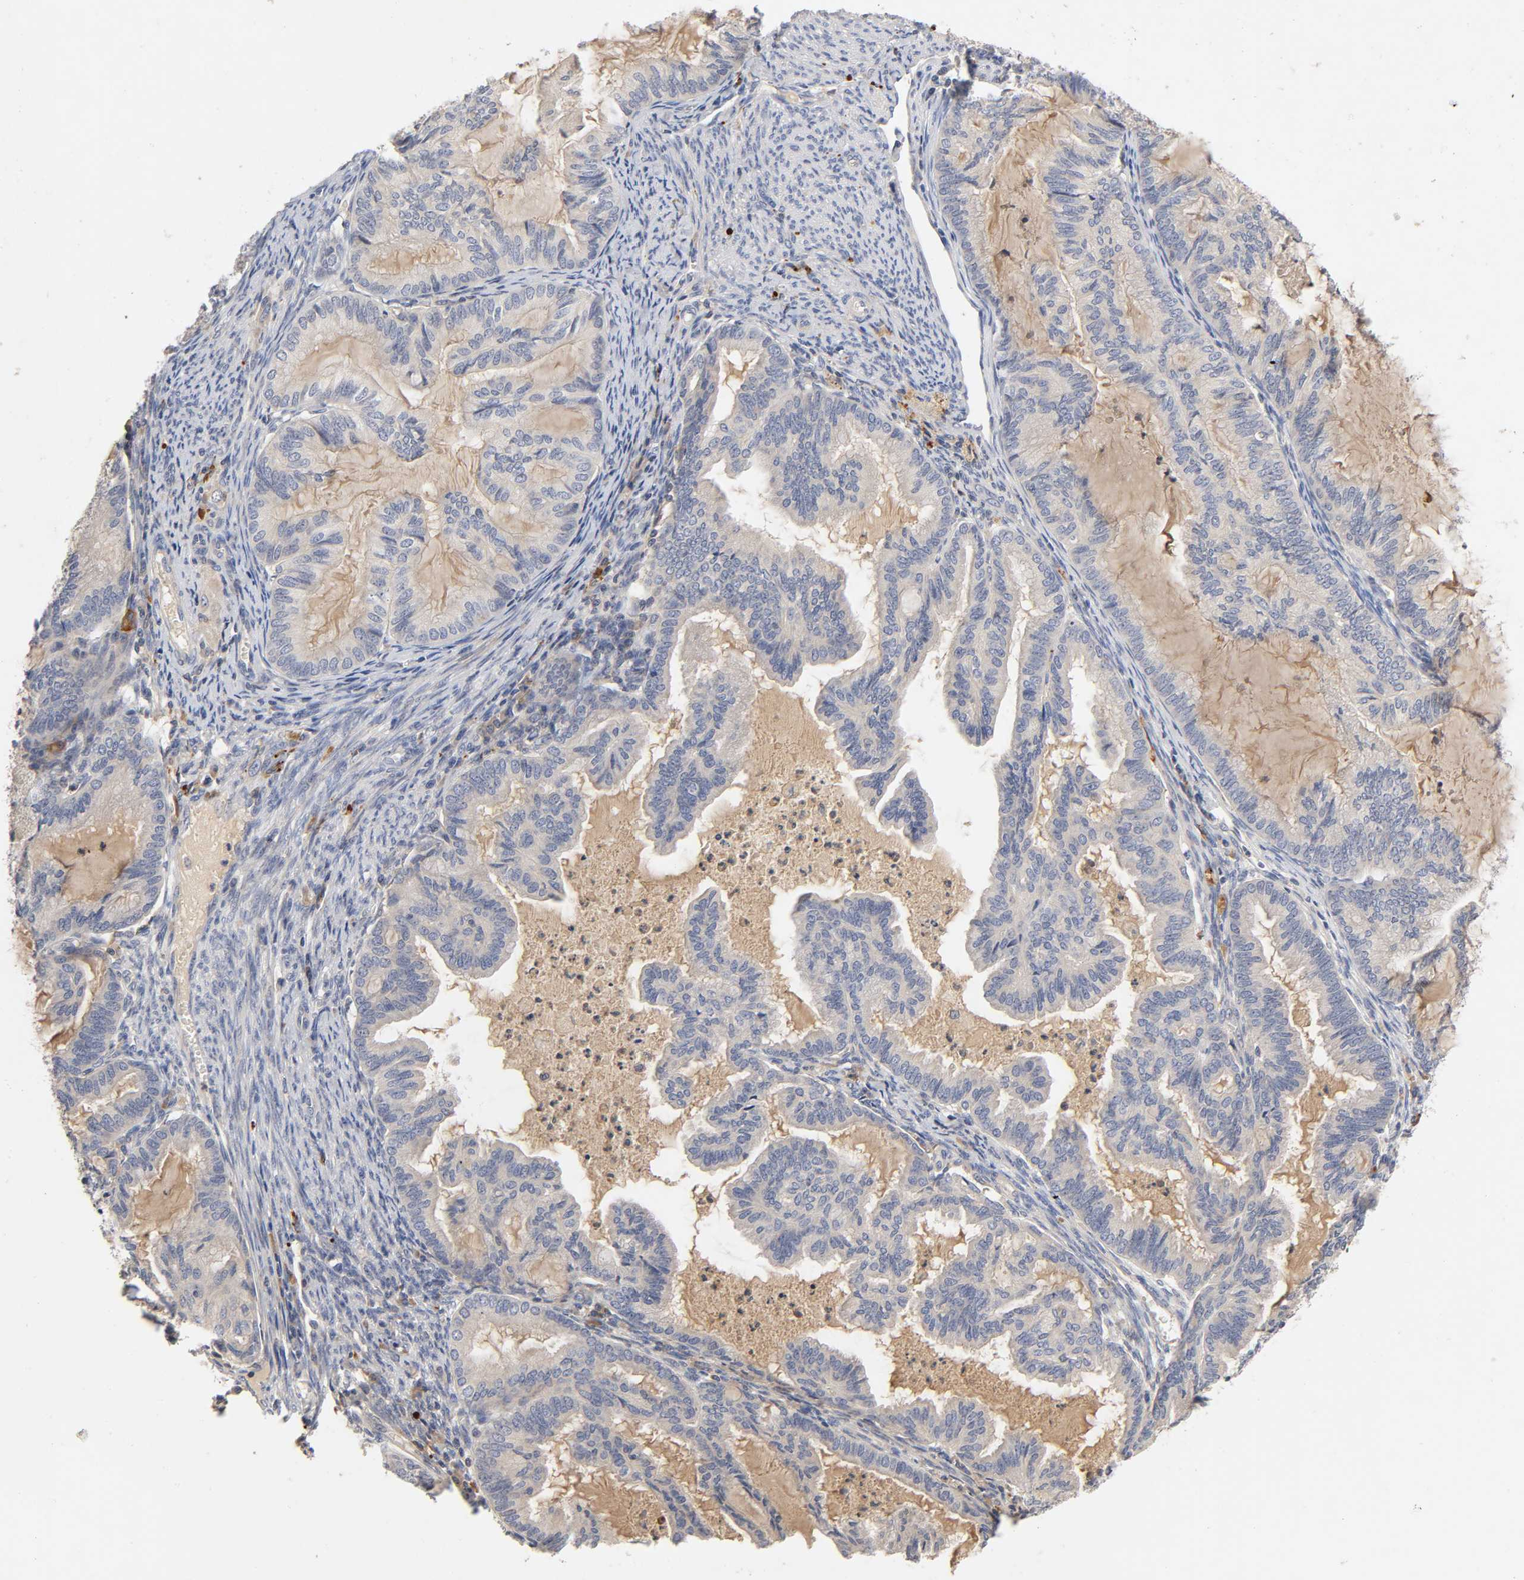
{"staining": {"intensity": "weak", "quantity": "25%-75%", "location": "cytoplasmic/membranous"}, "tissue": "cervical cancer", "cell_type": "Tumor cells", "image_type": "cancer", "snomed": [{"axis": "morphology", "description": "Normal tissue, NOS"}, {"axis": "morphology", "description": "Adenocarcinoma, NOS"}, {"axis": "topography", "description": "Cervix"}, {"axis": "topography", "description": "Endometrium"}], "caption": "Immunohistochemical staining of cervical adenocarcinoma shows low levels of weak cytoplasmic/membranous expression in about 25%-75% of tumor cells. The protein of interest is shown in brown color, while the nuclei are stained blue.", "gene": "RHOA", "patient": {"sex": "female", "age": 86}}